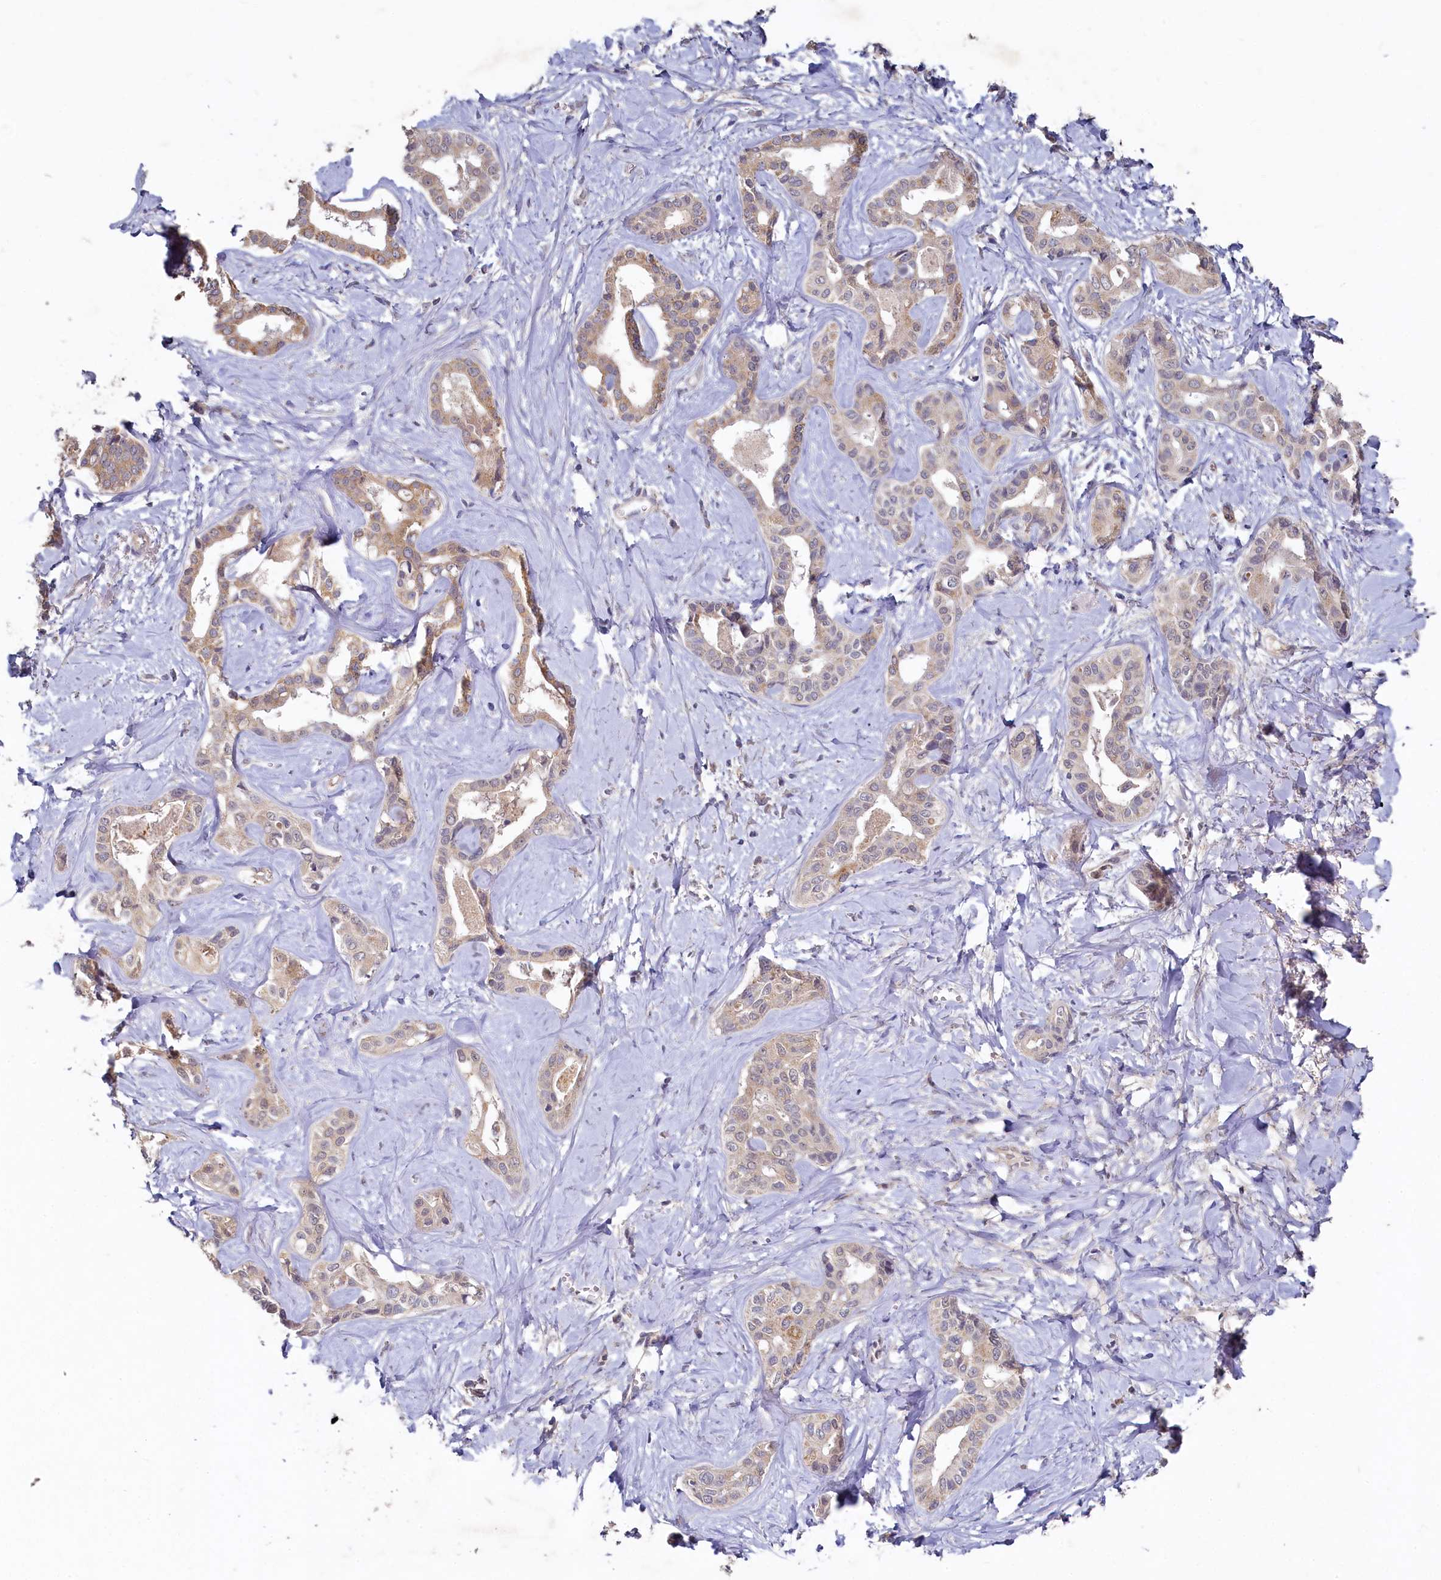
{"staining": {"intensity": "weak", "quantity": "25%-75%", "location": "cytoplasmic/membranous"}, "tissue": "liver cancer", "cell_type": "Tumor cells", "image_type": "cancer", "snomed": [{"axis": "morphology", "description": "Cholangiocarcinoma"}, {"axis": "topography", "description": "Liver"}], "caption": "Liver cancer stained for a protein exhibits weak cytoplasmic/membranous positivity in tumor cells.", "gene": "HERC3", "patient": {"sex": "female", "age": 77}}